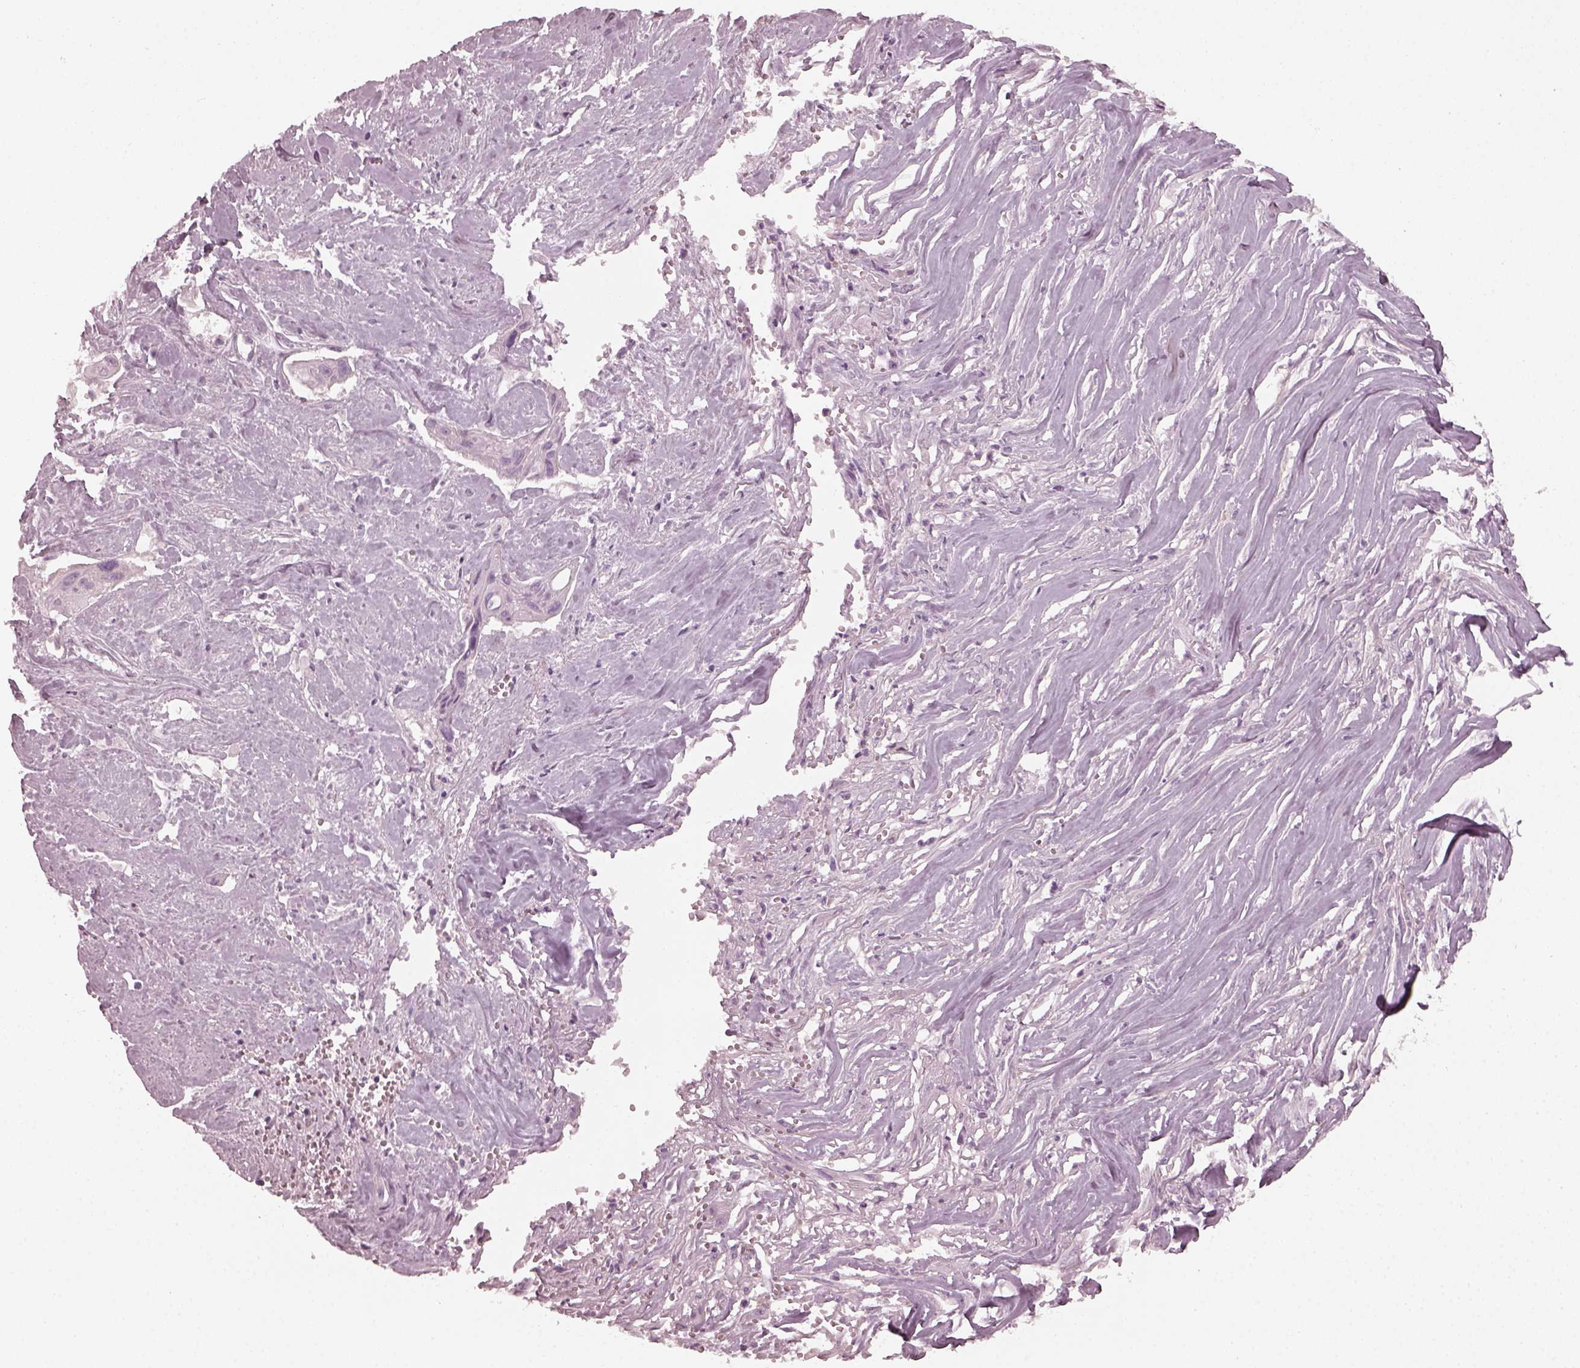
{"staining": {"intensity": "negative", "quantity": "none", "location": "none"}, "tissue": "cervical cancer", "cell_type": "Tumor cells", "image_type": "cancer", "snomed": [{"axis": "morphology", "description": "Squamous cell carcinoma, NOS"}, {"axis": "topography", "description": "Cervix"}], "caption": "A high-resolution micrograph shows IHC staining of cervical cancer (squamous cell carcinoma), which reveals no significant expression in tumor cells.", "gene": "CRYBA2", "patient": {"sex": "female", "age": 49}}